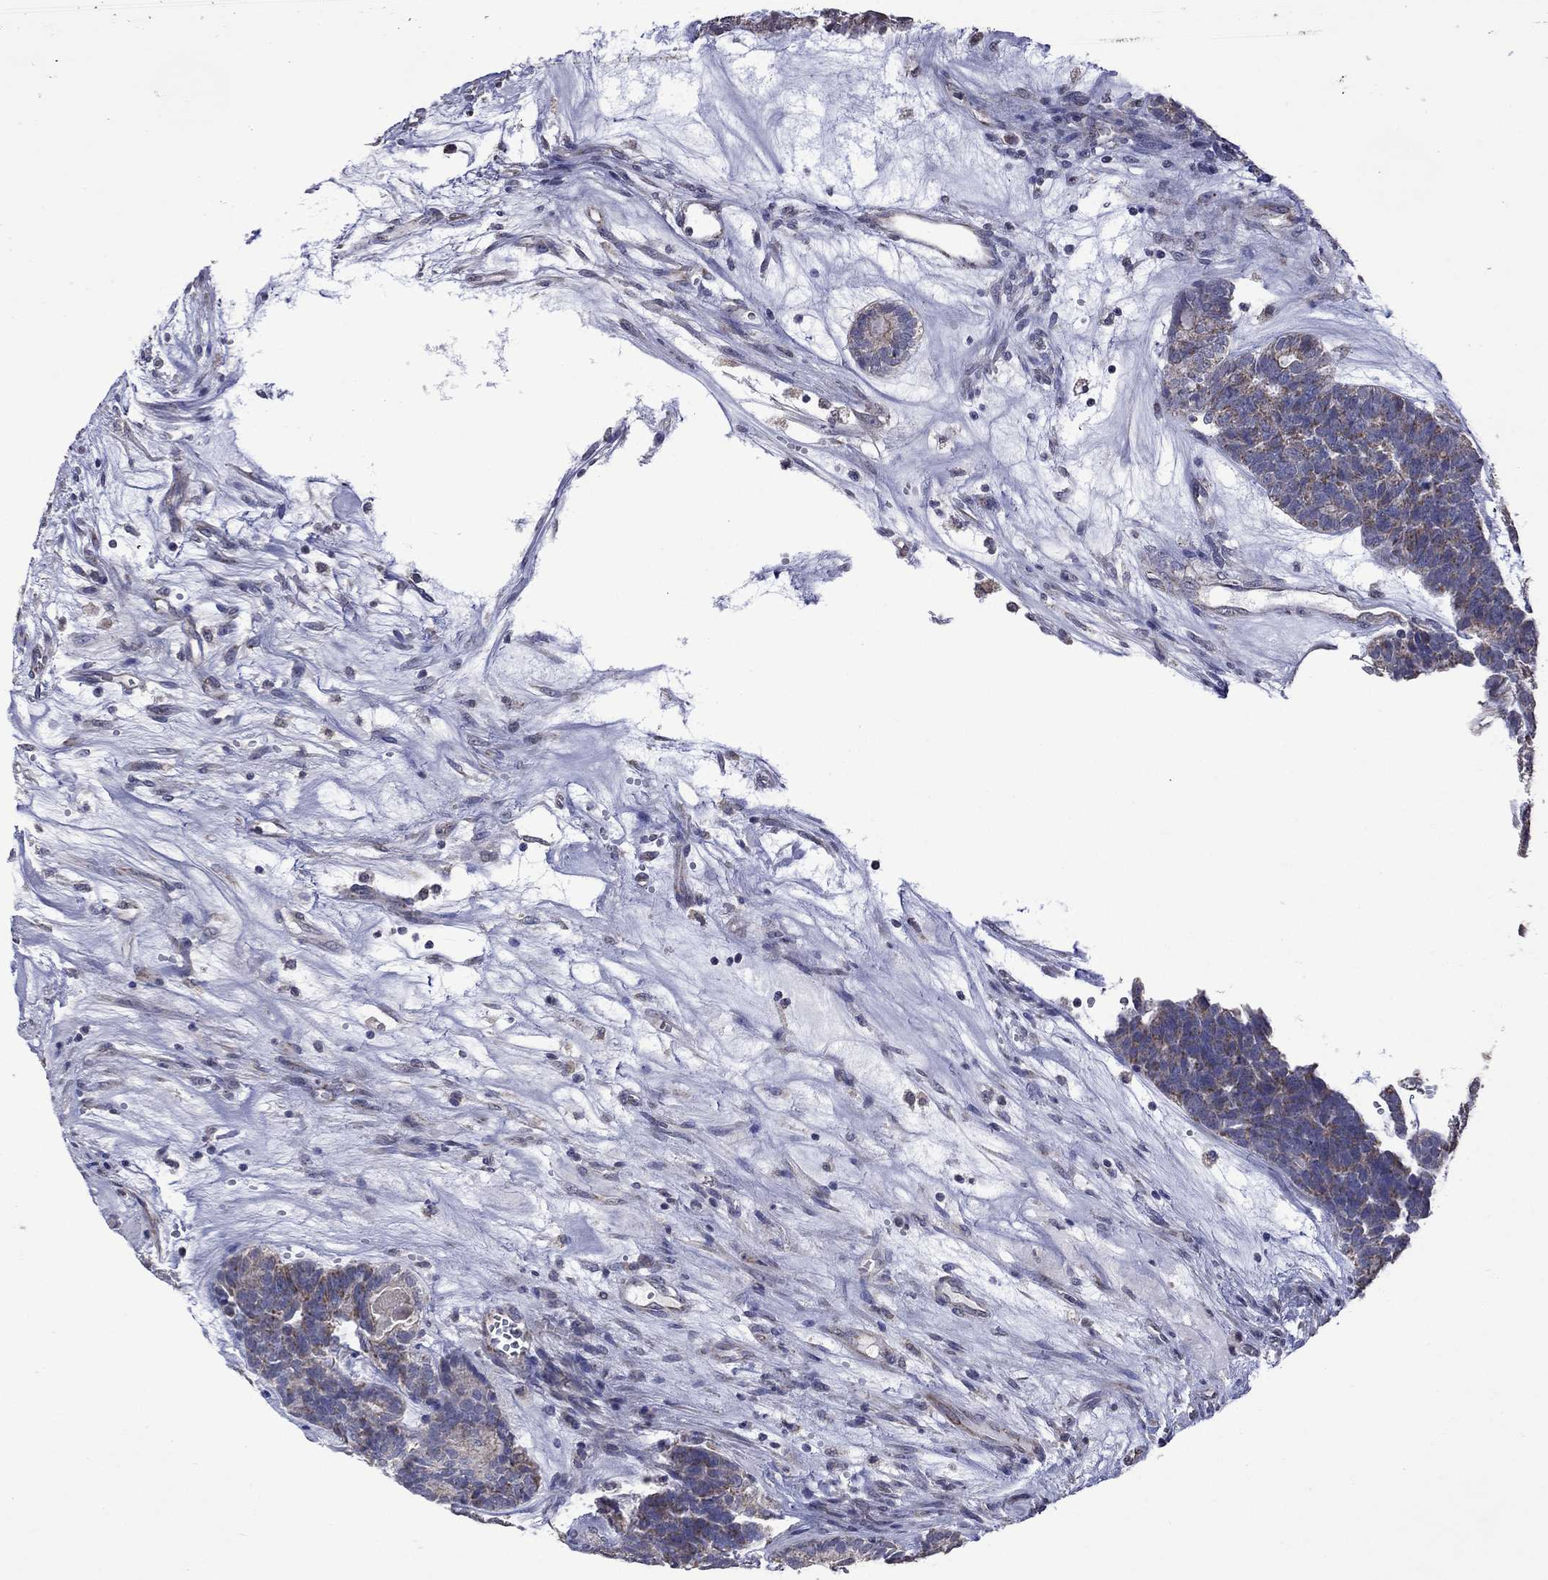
{"staining": {"intensity": "strong", "quantity": "<25%", "location": "cytoplasmic/membranous"}, "tissue": "head and neck cancer", "cell_type": "Tumor cells", "image_type": "cancer", "snomed": [{"axis": "morphology", "description": "Adenocarcinoma, NOS"}, {"axis": "topography", "description": "Head-Neck"}], "caption": "Brown immunohistochemical staining in adenocarcinoma (head and neck) displays strong cytoplasmic/membranous staining in approximately <25% of tumor cells.", "gene": "NDUFB1", "patient": {"sex": "female", "age": 81}}